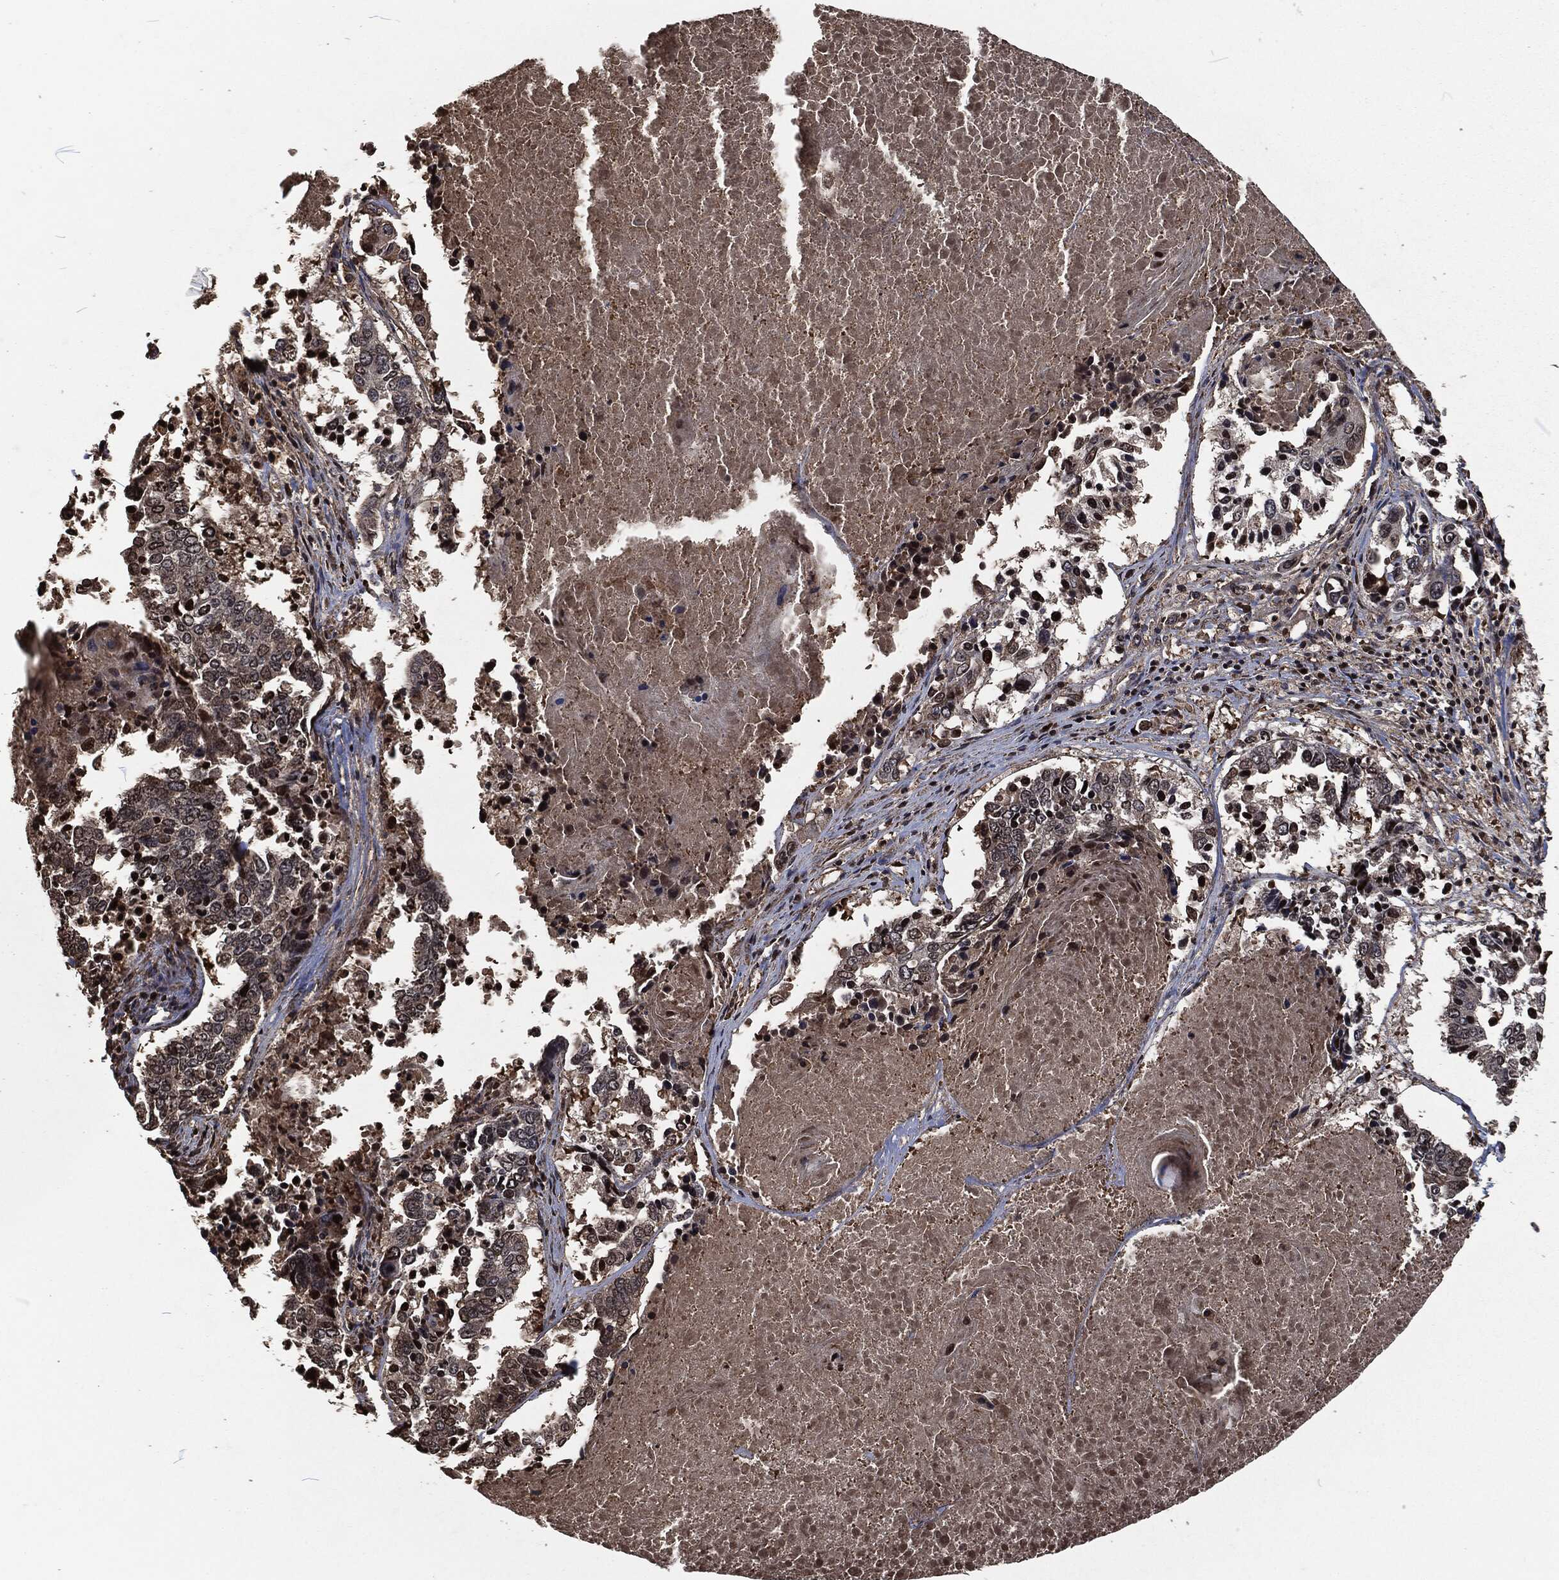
{"staining": {"intensity": "strong", "quantity": "<25%", "location": "nuclear"}, "tissue": "lung cancer", "cell_type": "Tumor cells", "image_type": "cancer", "snomed": [{"axis": "morphology", "description": "Squamous cell carcinoma, NOS"}, {"axis": "topography", "description": "Lung"}], "caption": "Immunohistochemical staining of human lung cancer (squamous cell carcinoma) exhibits medium levels of strong nuclear protein positivity in approximately <25% of tumor cells.", "gene": "SNAI1", "patient": {"sex": "male", "age": 82}}